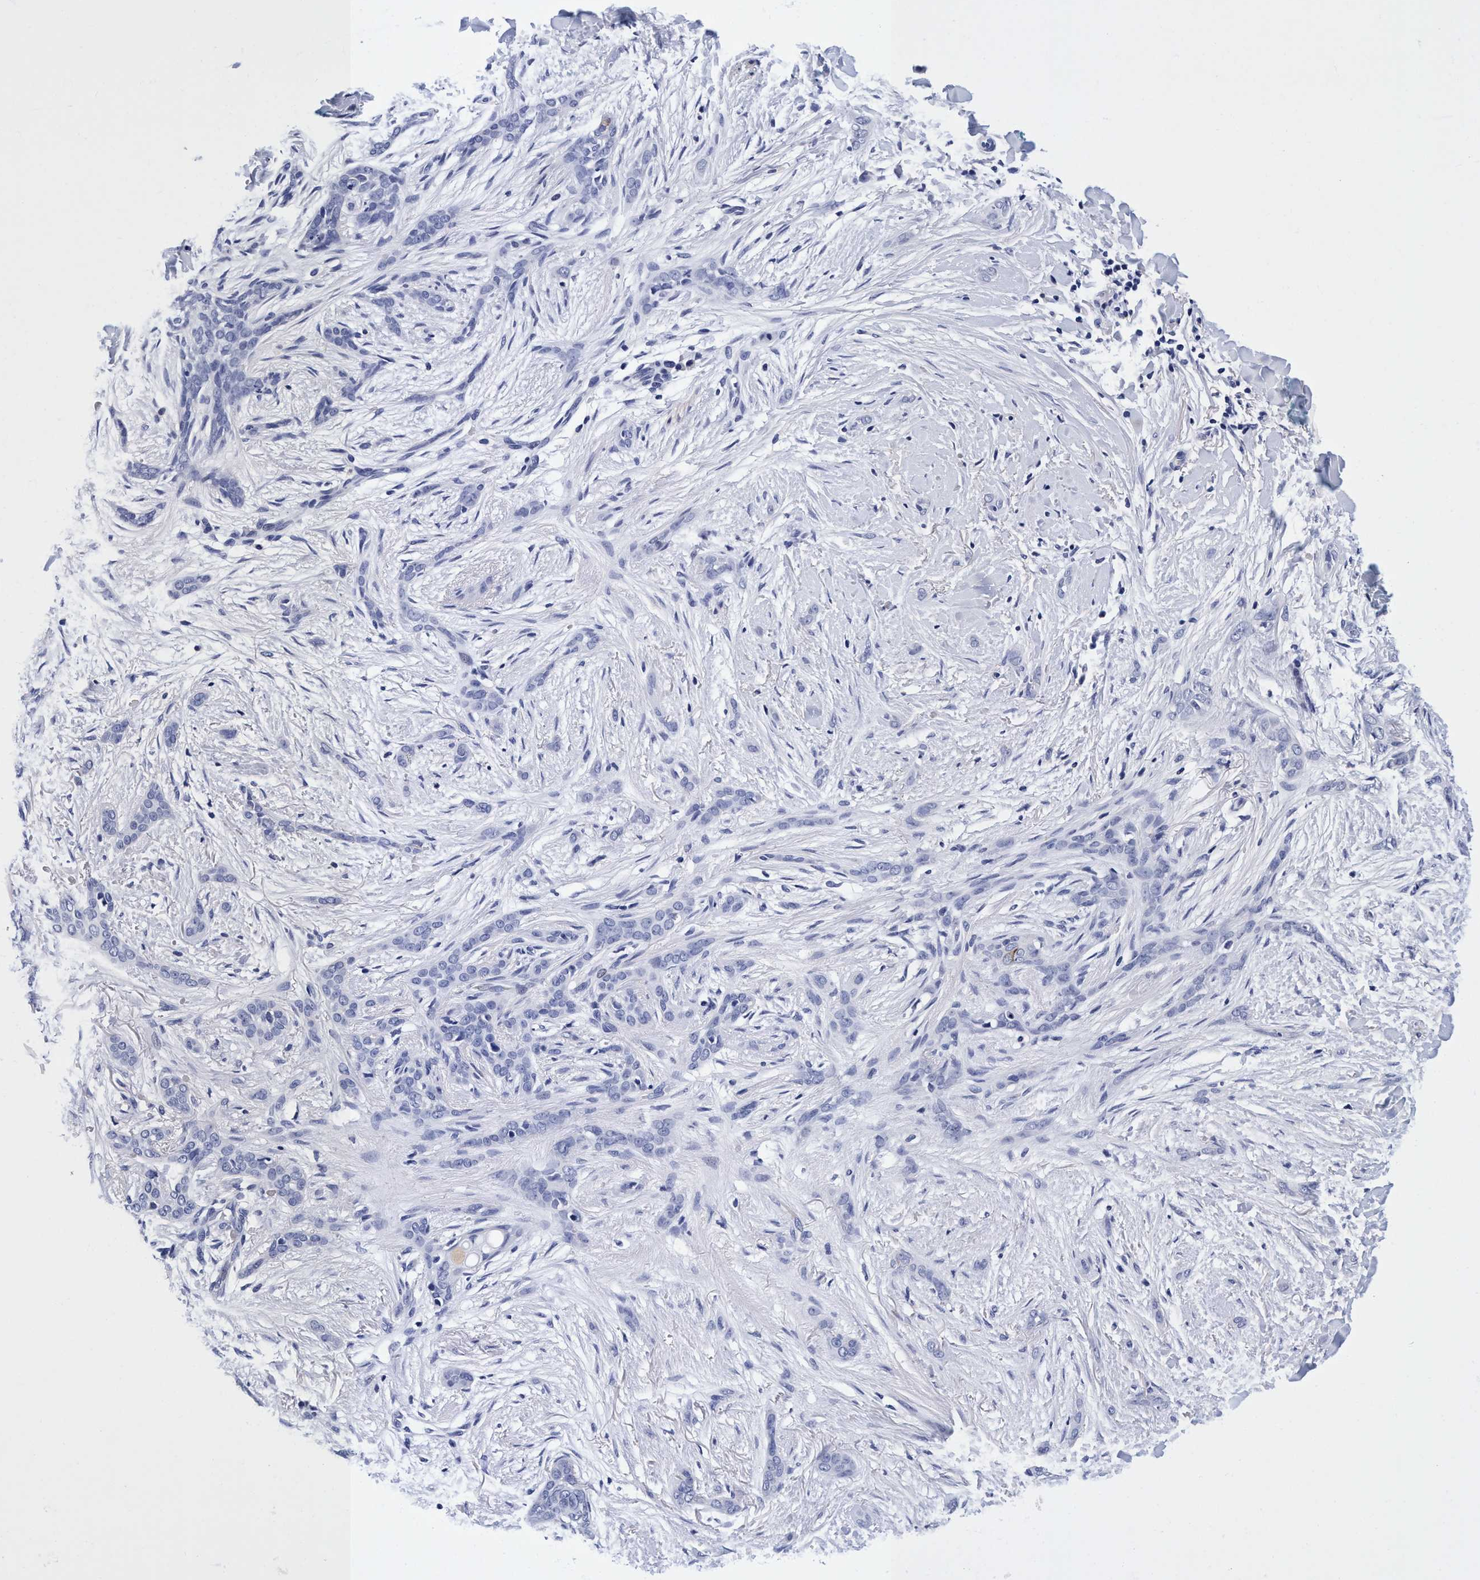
{"staining": {"intensity": "negative", "quantity": "none", "location": "none"}, "tissue": "skin cancer", "cell_type": "Tumor cells", "image_type": "cancer", "snomed": [{"axis": "morphology", "description": "Basal cell carcinoma"}, {"axis": "morphology", "description": "Adnexal tumor, benign"}, {"axis": "topography", "description": "Skin"}], "caption": "High power microscopy histopathology image of an immunohistochemistry (IHC) photomicrograph of basal cell carcinoma (skin), revealing no significant staining in tumor cells.", "gene": "PLPPR1", "patient": {"sex": "female", "age": 42}}